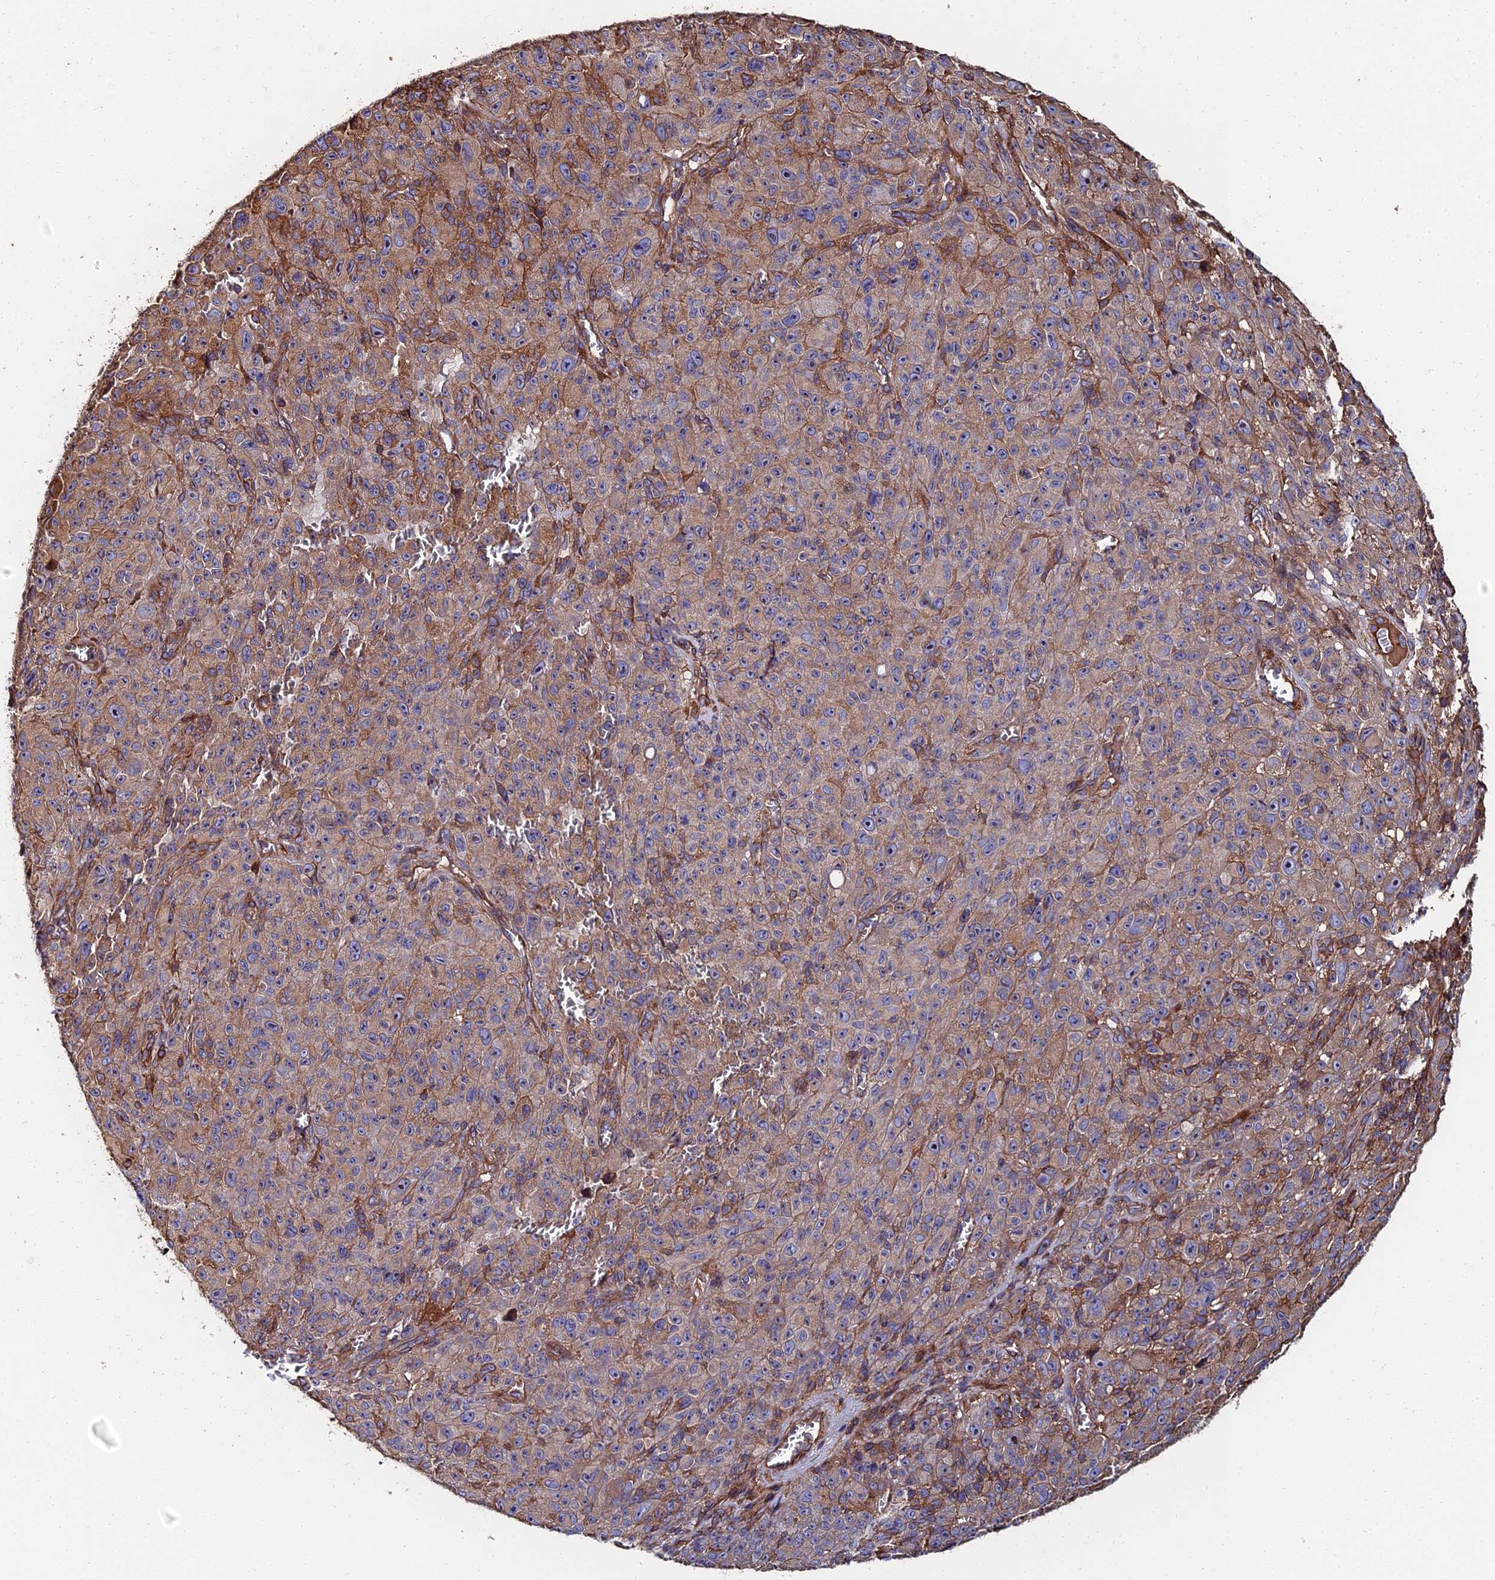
{"staining": {"intensity": "weak", "quantity": ">75%", "location": "cytoplasmic/membranous"}, "tissue": "melanoma", "cell_type": "Tumor cells", "image_type": "cancer", "snomed": [{"axis": "morphology", "description": "Malignant melanoma, NOS"}, {"axis": "topography", "description": "Skin"}], "caption": "This is a photomicrograph of immunohistochemistry staining of melanoma, which shows weak staining in the cytoplasmic/membranous of tumor cells.", "gene": "EXT1", "patient": {"sex": "female", "age": 82}}